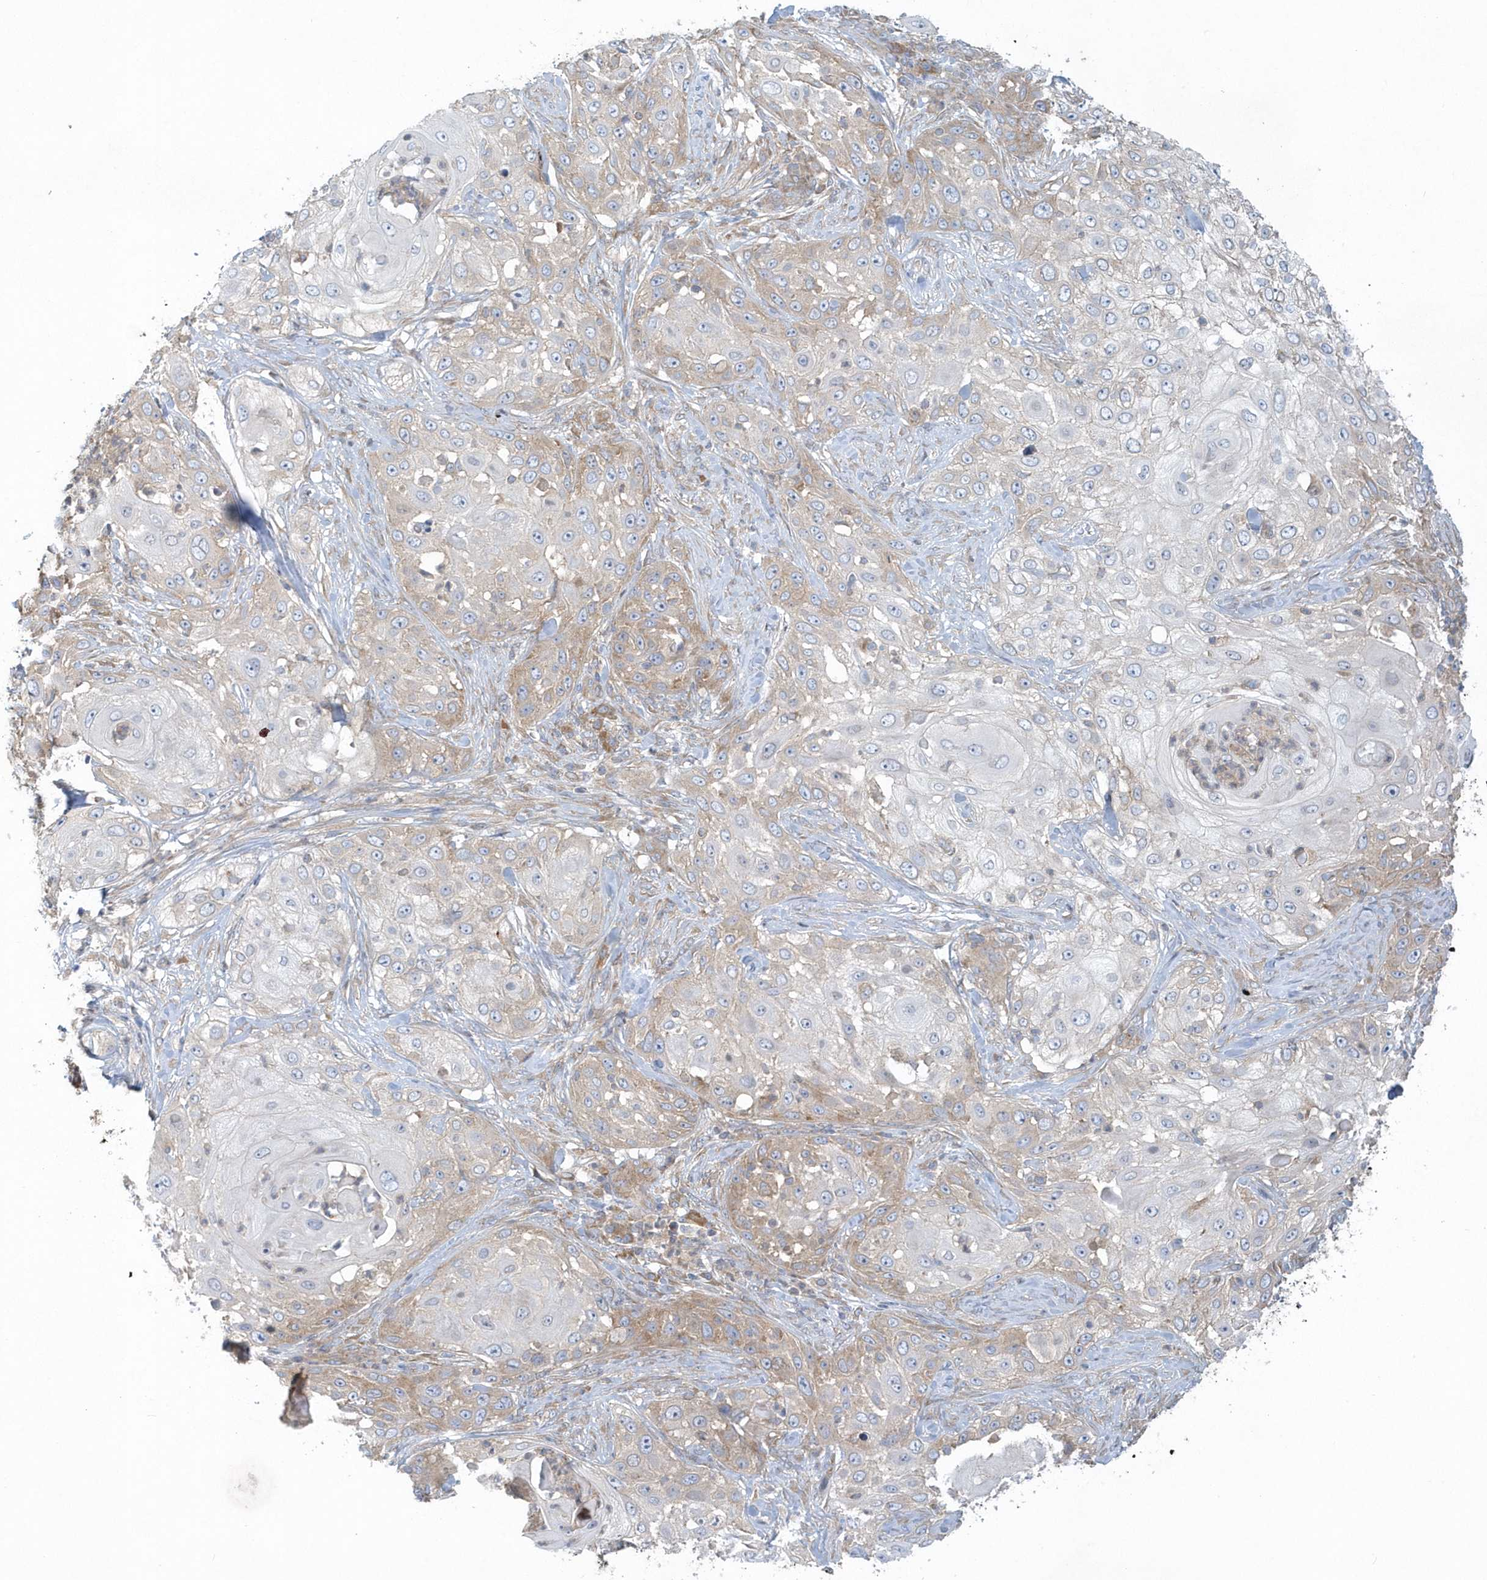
{"staining": {"intensity": "weak", "quantity": "25%-75%", "location": "cytoplasmic/membranous"}, "tissue": "skin cancer", "cell_type": "Tumor cells", "image_type": "cancer", "snomed": [{"axis": "morphology", "description": "Squamous cell carcinoma, NOS"}, {"axis": "topography", "description": "Skin"}], "caption": "Protein expression analysis of human skin cancer (squamous cell carcinoma) reveals weak cytoplasmic/membranous expression in approximately 25%-75% of tumor cells.", "gene": "CNOT10", "patient": {"sex": "female", "age": 44}}